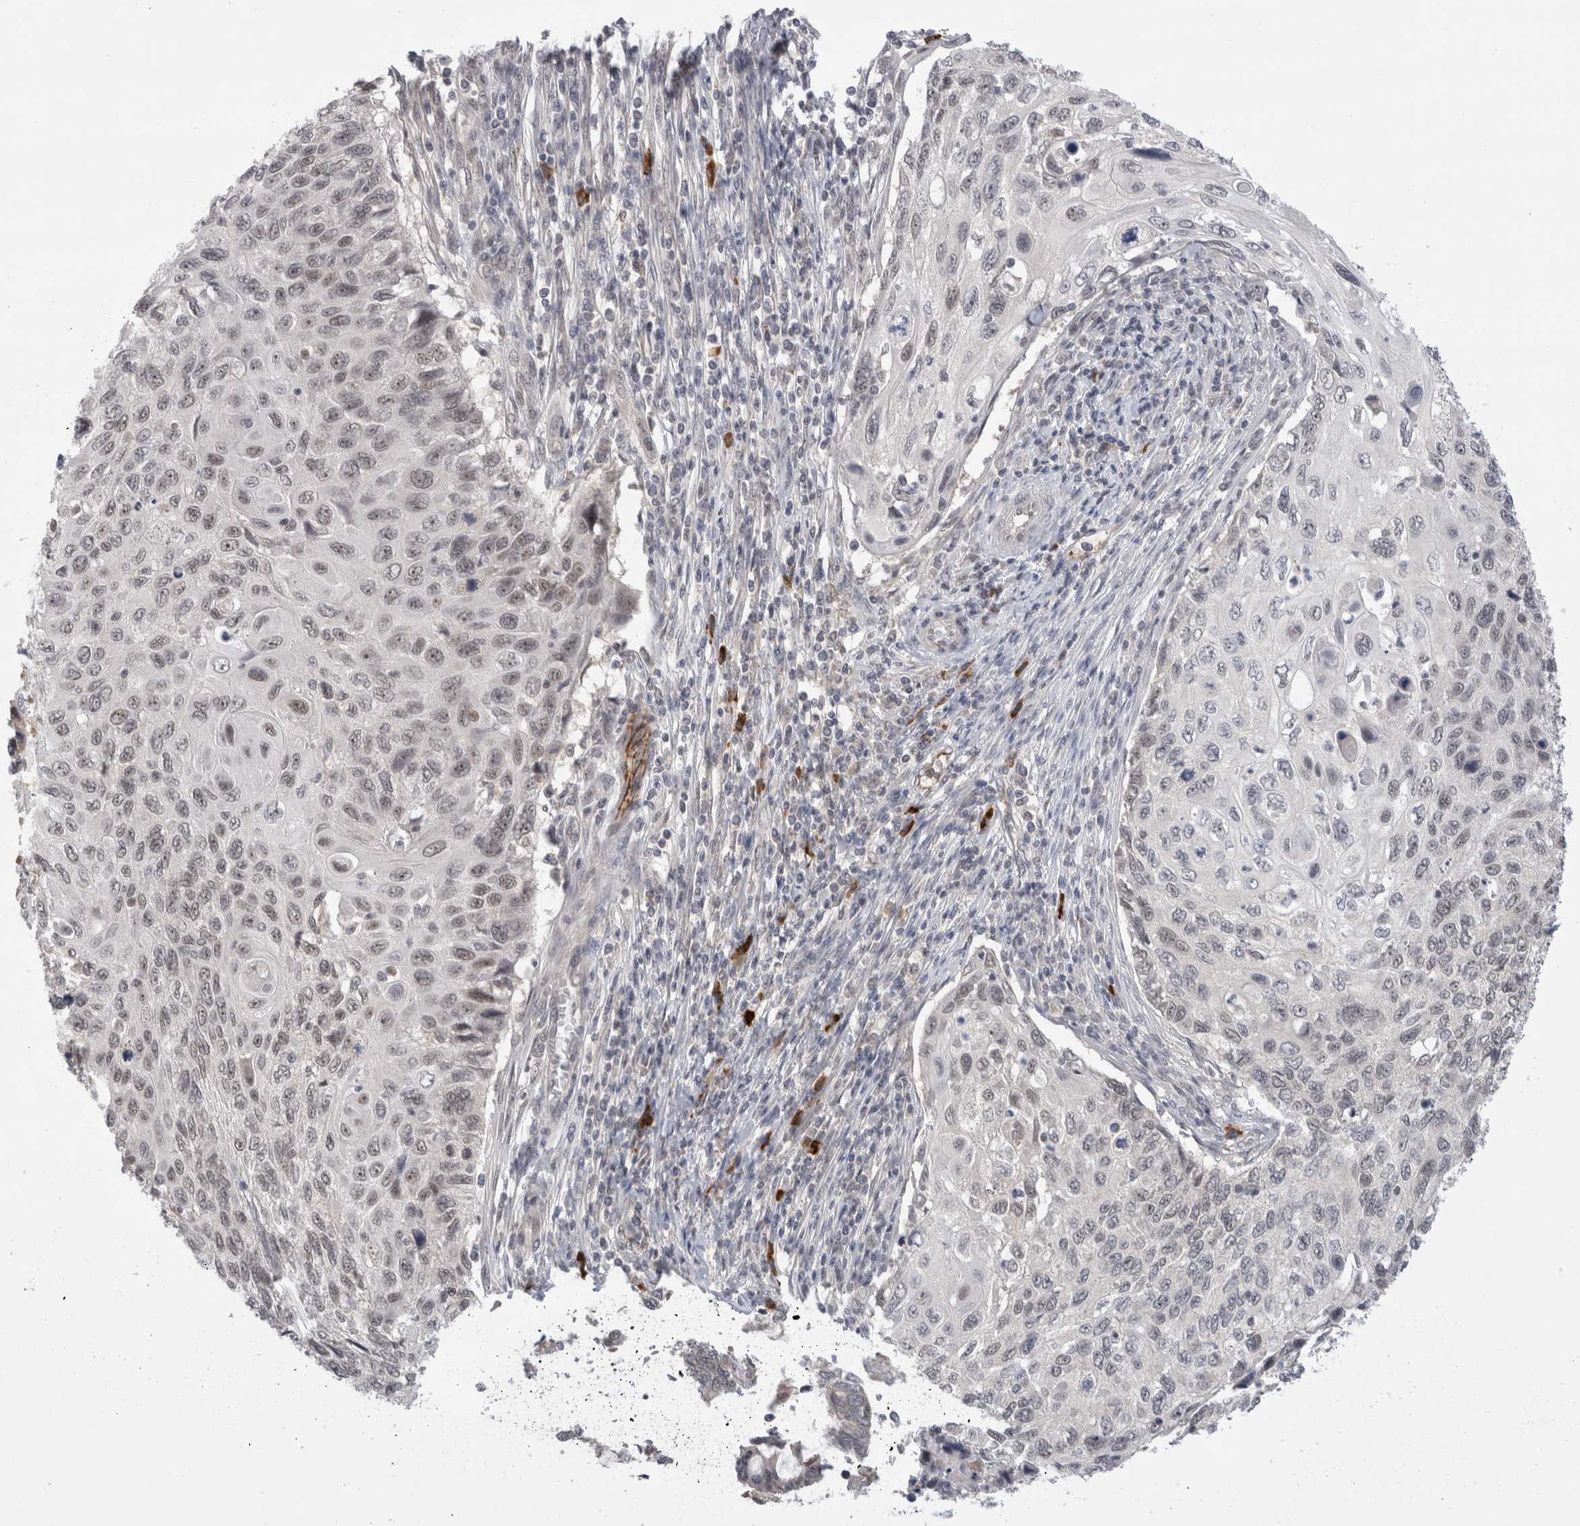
{"staining": {"intensity": "weak", "quantity": "<25%", "location": "nuclear"}, "tissue": "cervical cancer", "cell_type": "Tumor cells", "image_type": "cancer", "snomed": [{"axis": "morphology", "description": "Squamous cell carcinoma, NOS"}, {"axis": "topography", "description": "Cervix"}], "caption": "High magnification brightfield microscopy of cervical squamous cell carcinoma stained with DAB (3,3'-diaminobenzidine) (brown) and counterstained with hematoxylin (blue): tumor cells show no significant expression. (Immunohistochemistry, brightfield microscopy, high magnification).", "gene": "ZNF24", "patient": {"sex": "female", "age": 70}}